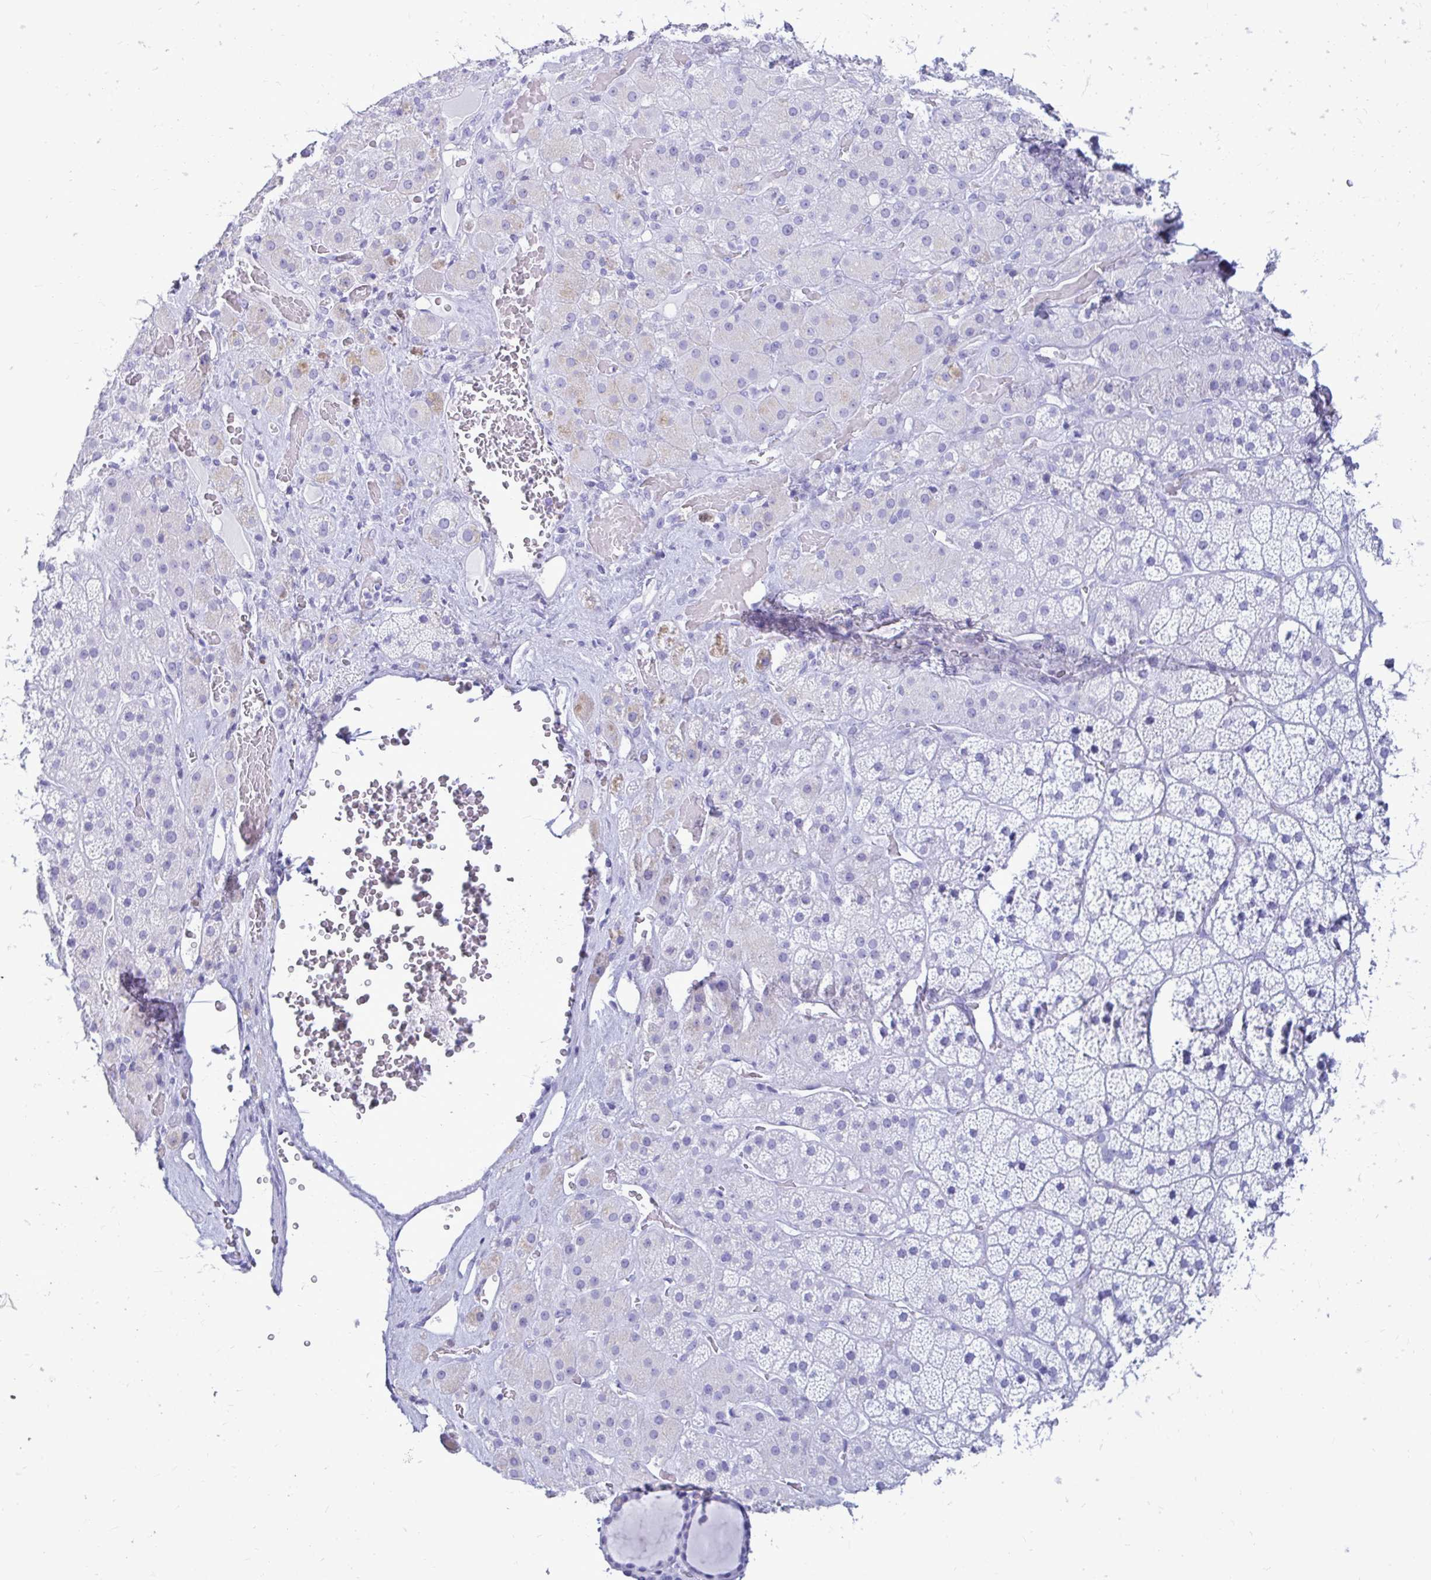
{"staining": {"intensity": "negative", "quantity": "none", "location": "none"}, "tissue": "adrenal gland", "cell_type": "Glandular cells", "image_type": "normal", "snomed": [{"axis": "morphology", "description": "Normal tissue, NOS"}, {"axis": "topography", "description": "Adrenal gland"}], "caption": "This image is of unremarkable adrenal gland stained with immunohistochemistry to label a protein in brown with the nuclei are counter-stained blue. There is no expression in glandular cells. (DAB (3,3'-diaminobenzidine) immunohistochemistry with hematoxylin counter stain).", "gene": "OR10R2", "patient": {"sex": "male", "age": 57}}